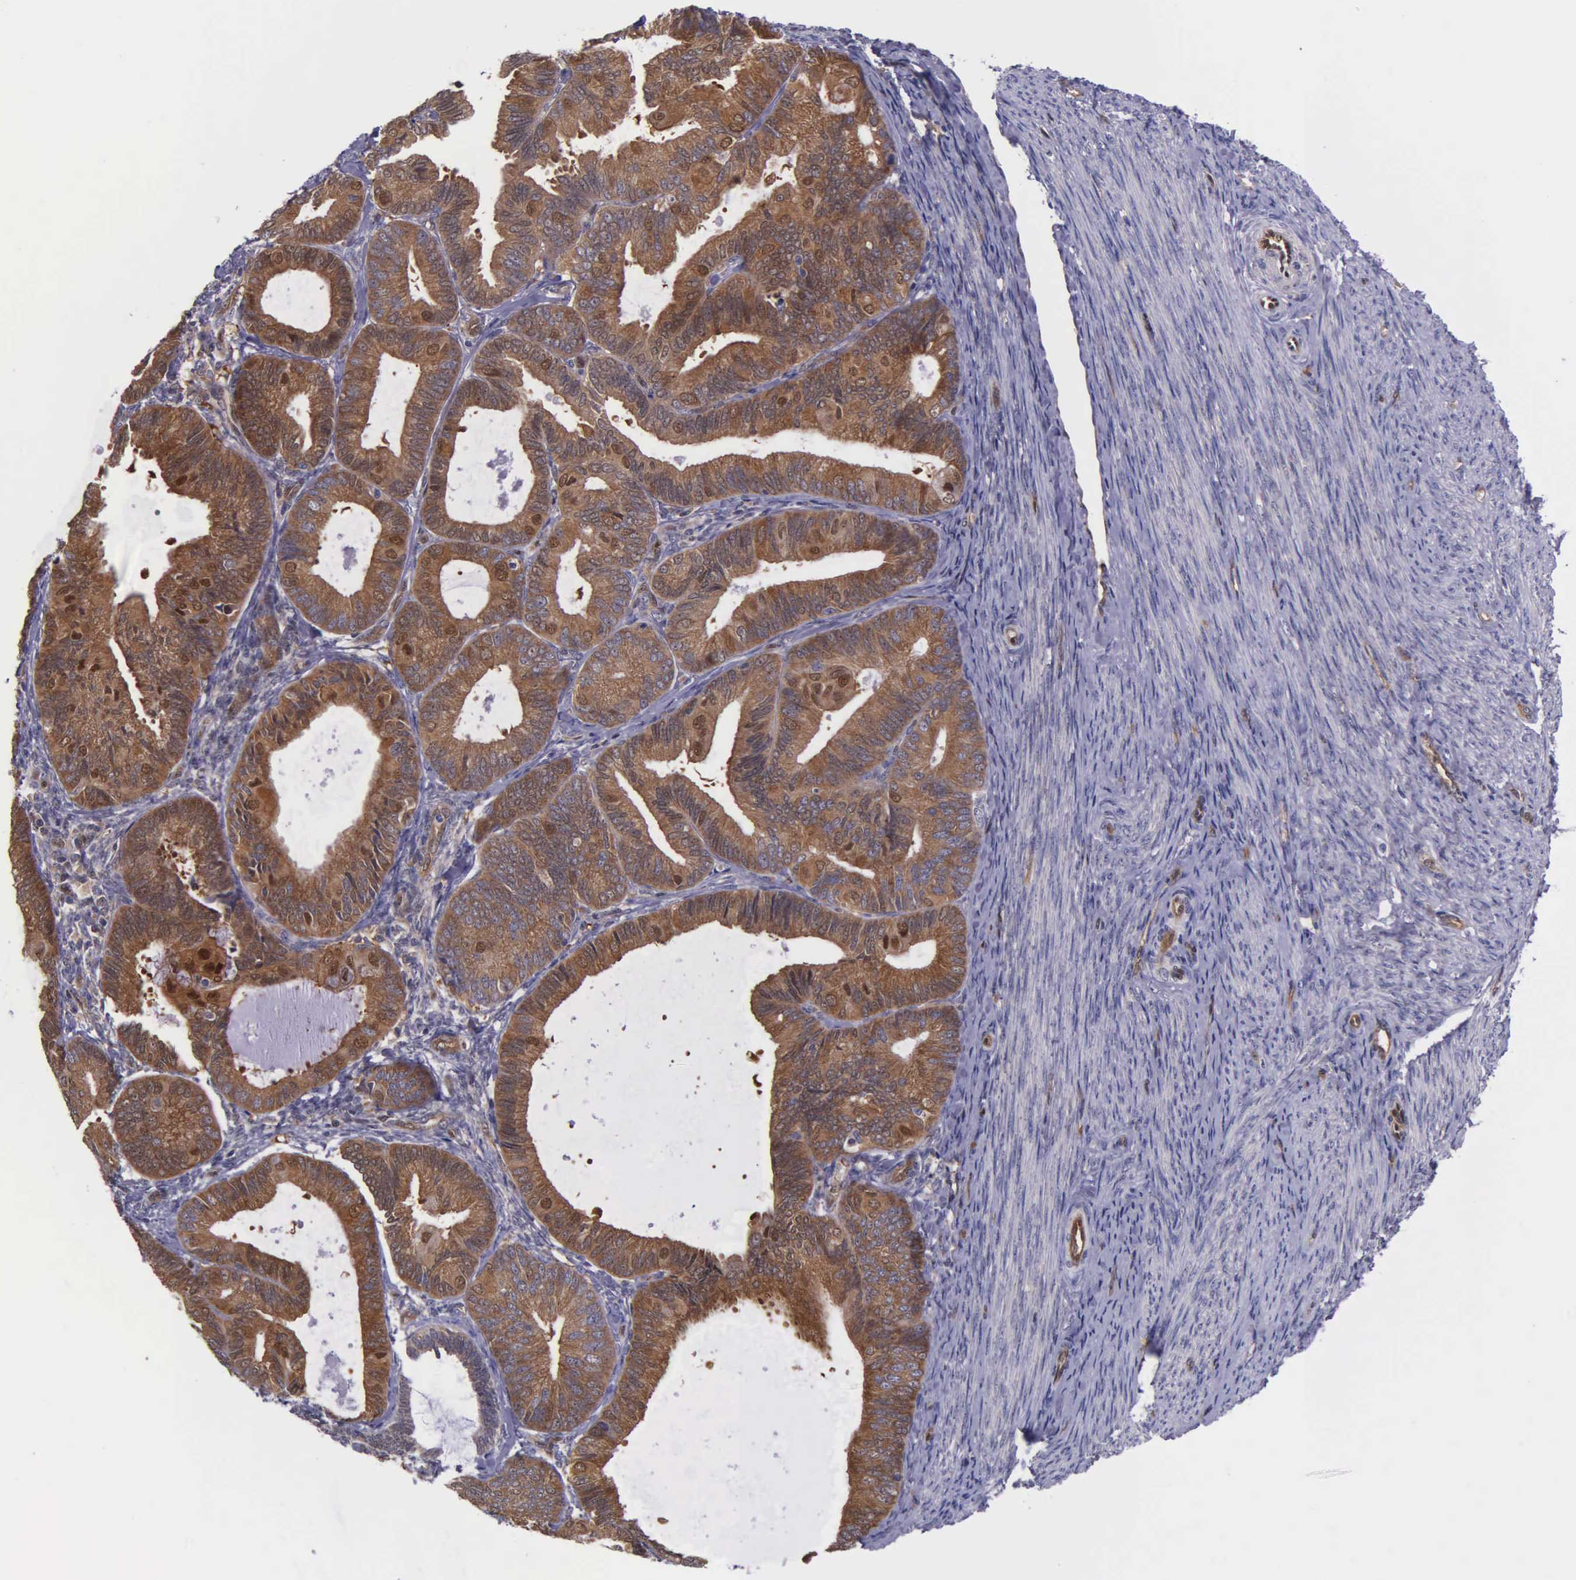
{"staining": {"intensity": "strong", "quantity": ">75%", "location": "cytoplasmic/membranous,nuclear"}, "tissue": "endometrial cancer", "cell_type": "Tumor cells", "image_type": "cancer", "snomed": [{"axis": "morphology", "description": "Adenocarcinoma, NOS"}, {"axis": "topography", "description": "Endometrium"}], "caption": "DAB immunohistochemical staining of endometrial cancer (adenocarcinoma) demonstrates strong cytoplasmic/membranous and nuclear protein positivity in approximately >75% of tumor cells.", "gene": "GMPR2", "patient": {"sex": "female", "age": 63}}